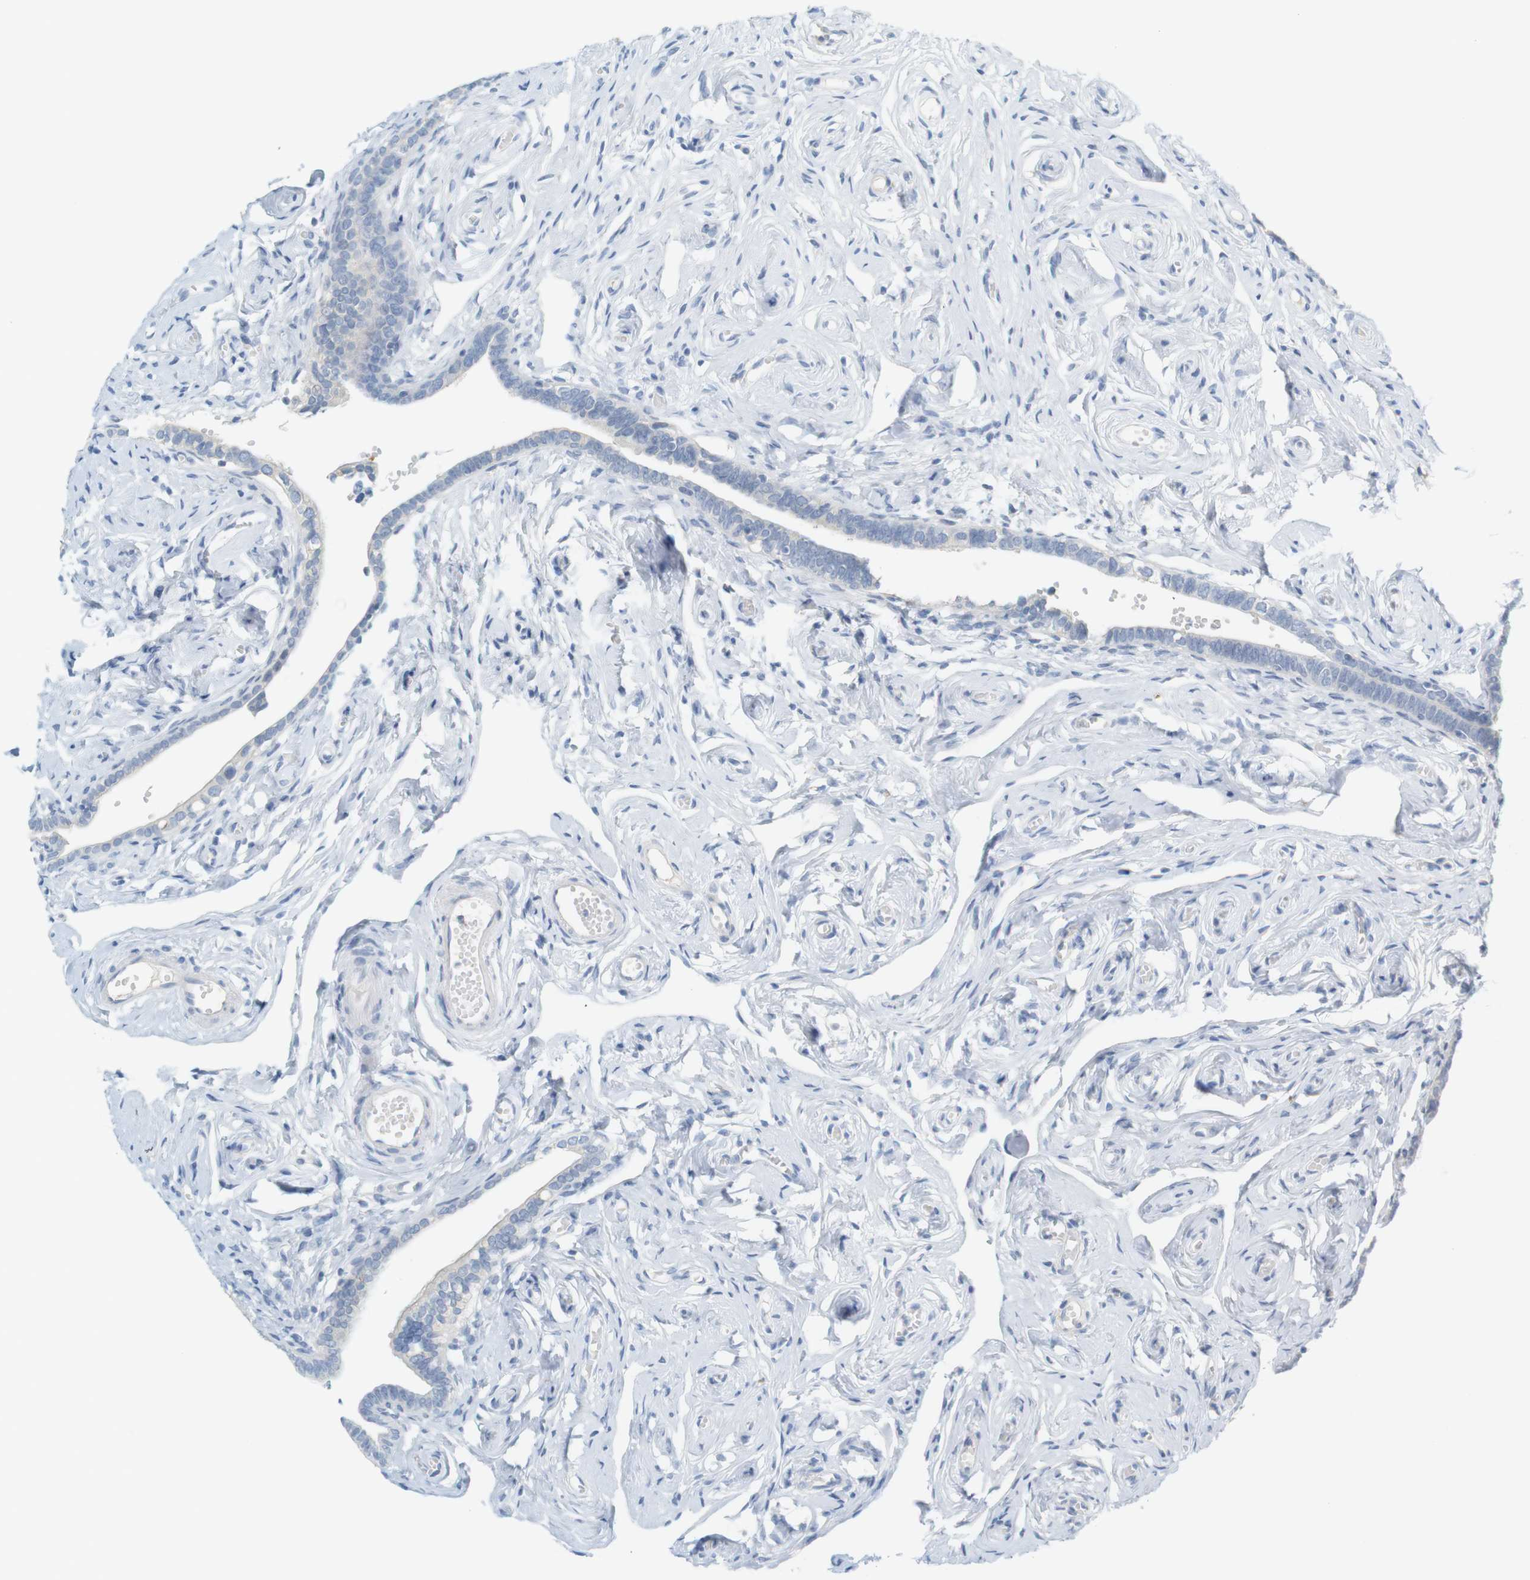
{"staining": {"intensity": "negative", "quantity": "none", "location": "none"}, "tissue": "fallopian tube", "cell_type": "Glandular cells", "image_type": "normal", "snomed": [{"axis": "morphology", "description": "Normal tissue, NOS"}, {"axis": "topography", "description": "Fallopian tube"}], "caption": "Immunohistochemistry (IHC) histopathology image of normal fallopian tube: human fallopian tube stained with DAB (3,3'-diaminobenzidine) exhibits no significant protein positivity in glandular cells.", "gene": "RGS9", "patient": {"sex": "female", "age": 71}}